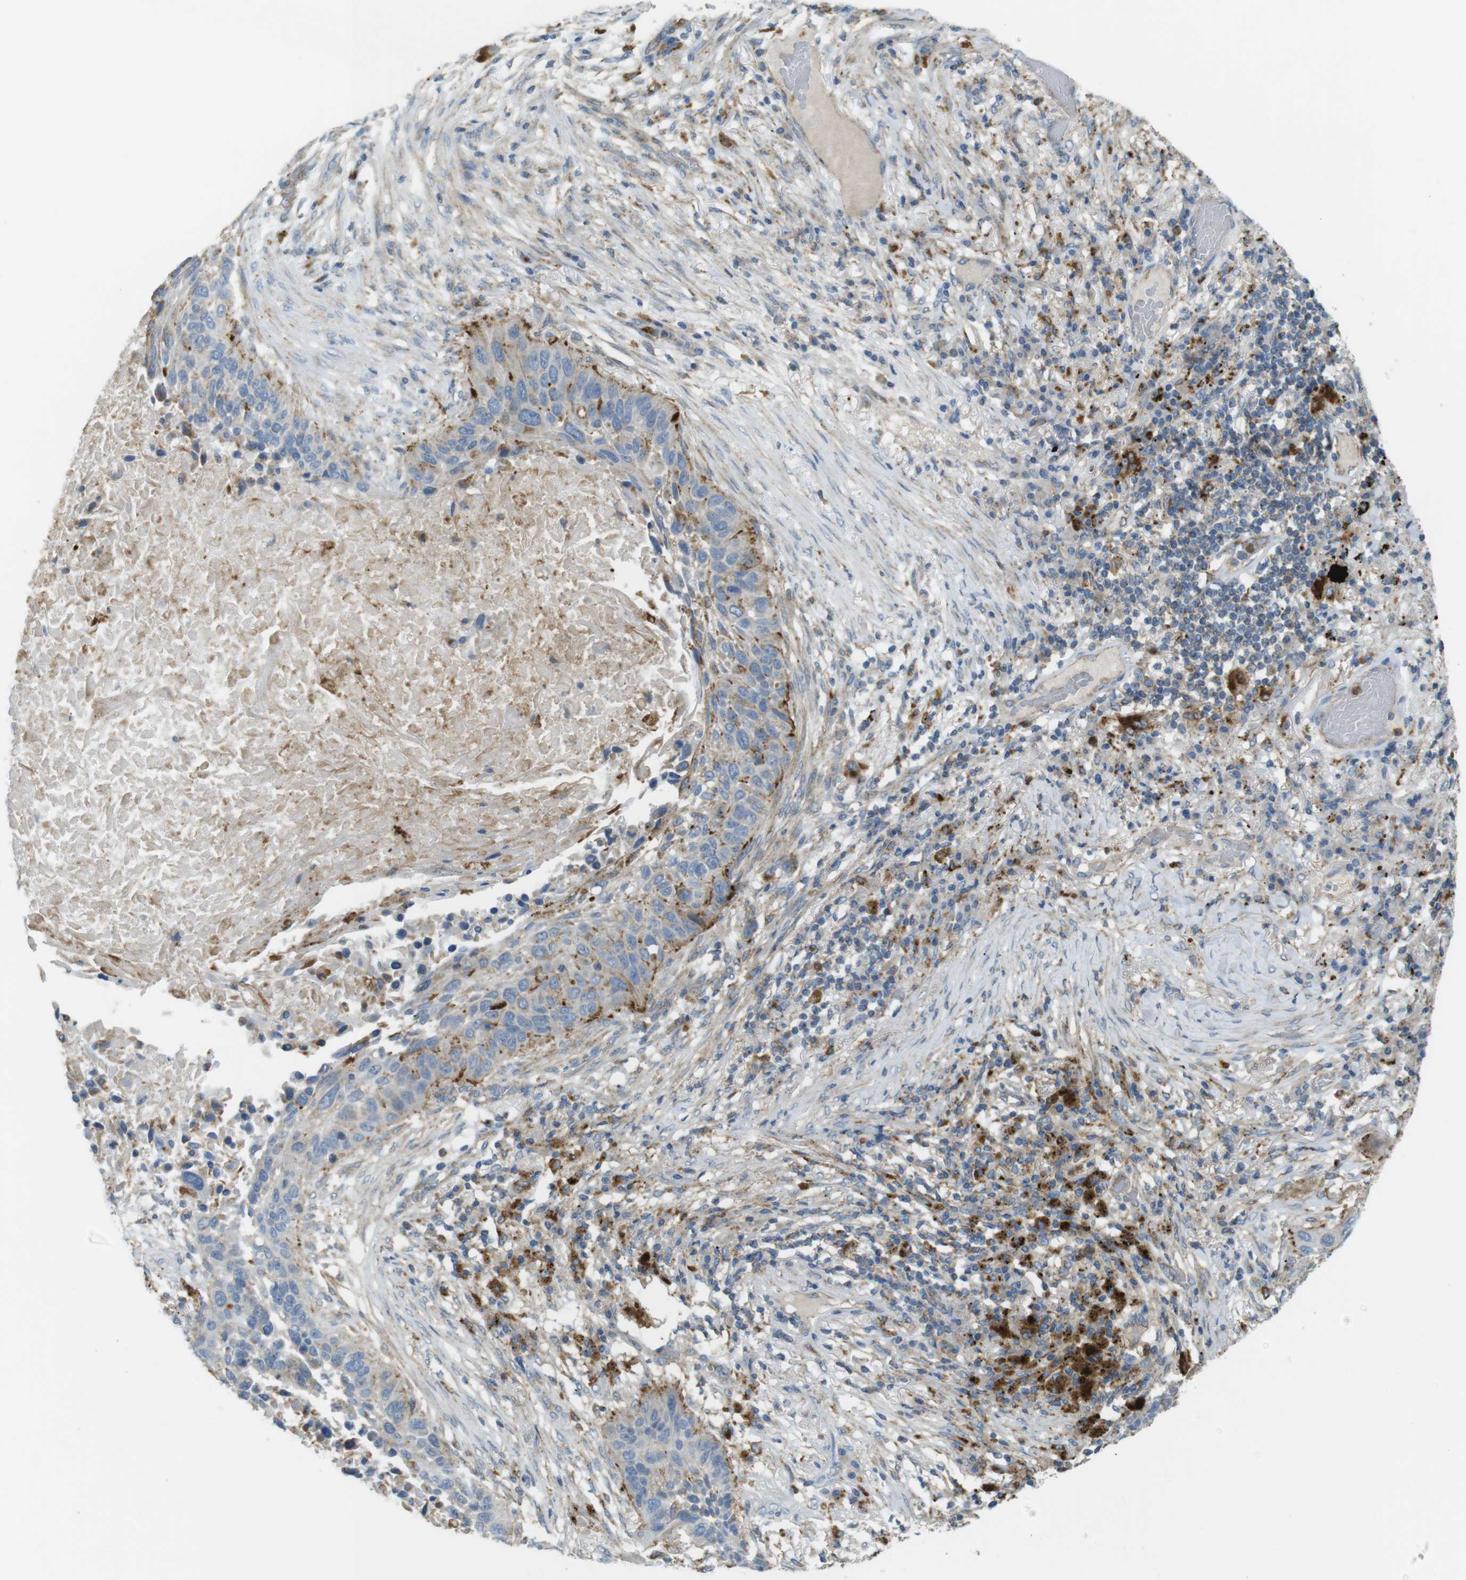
{"staining": {"intensity": "moderate", "quantity": "<25%", "location": "cytoplasmic/membranous"}, "tissue": "lung cancer", "cell_type": "Tumor cells", "image_type": "cancer", "snomed": [{"axis": "morphology", "description": "Squamous cell carcinoma, NOS"}, {"axis": "topography", "description": "Lung"}], "caption": "Immunohistochemistry (IHC) of lung squamous cell carcinoma shows low levels of moderate cytoplasmic/membranous positivity in about <25% of tumor cells.", "gene": "LAMP1", "patient": {"sex": "male", "age": 57}}